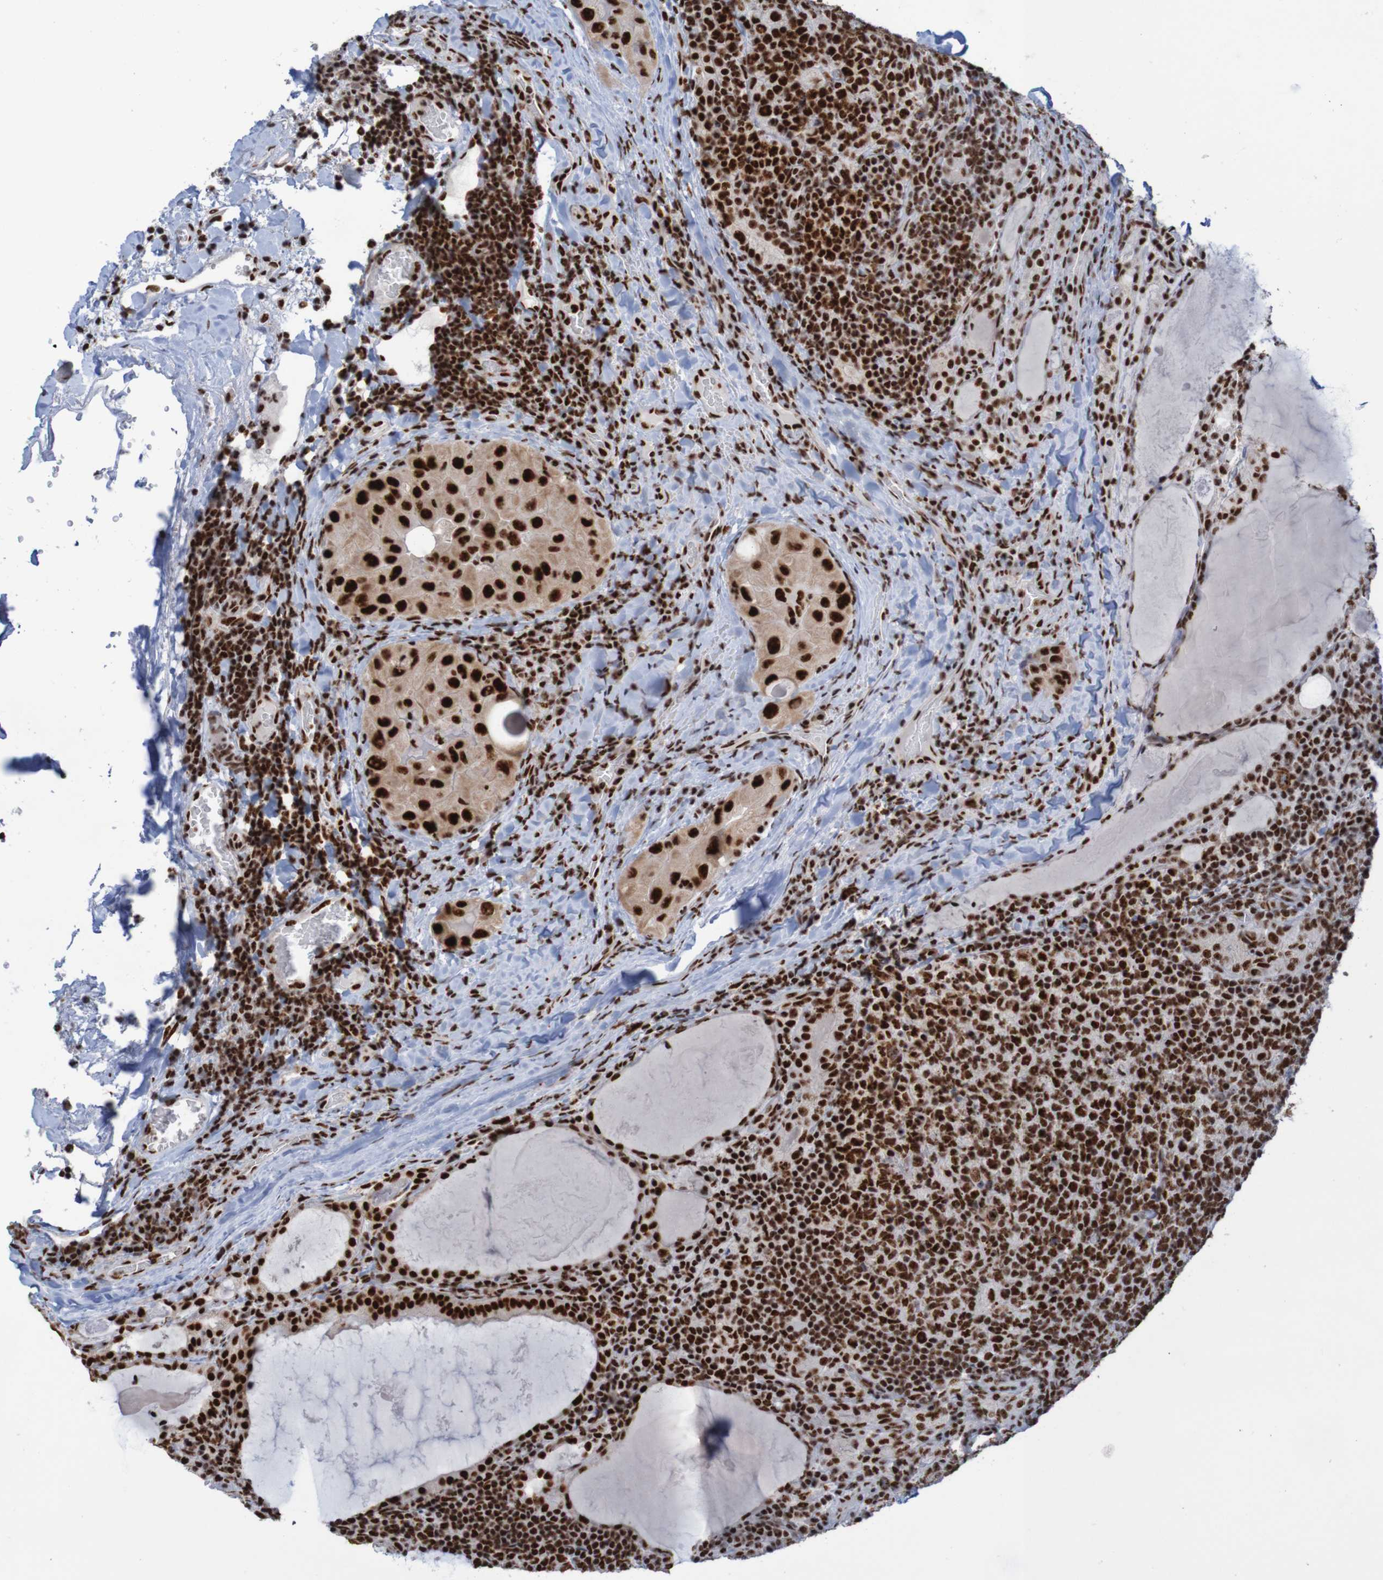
{"staining": {"intensity": "strong", "quantity": ">75%", "location": "nuclear"}, "tissue": "thyroid cancer", "cell_type": "Tumor cells", "image_type": "cancer", "snomed": [{"axis": "morphology", "description": "Papillary adenocarcinoma, NOS"}, {"axis": "topography", "description": "Thyroid gland"}], "caption": "Strong nuclear staining is present in about >75% of tumor cells in thyroid cancer.", "gene": "THRAP3", "patient": {"sex": "female", "age": 42}}